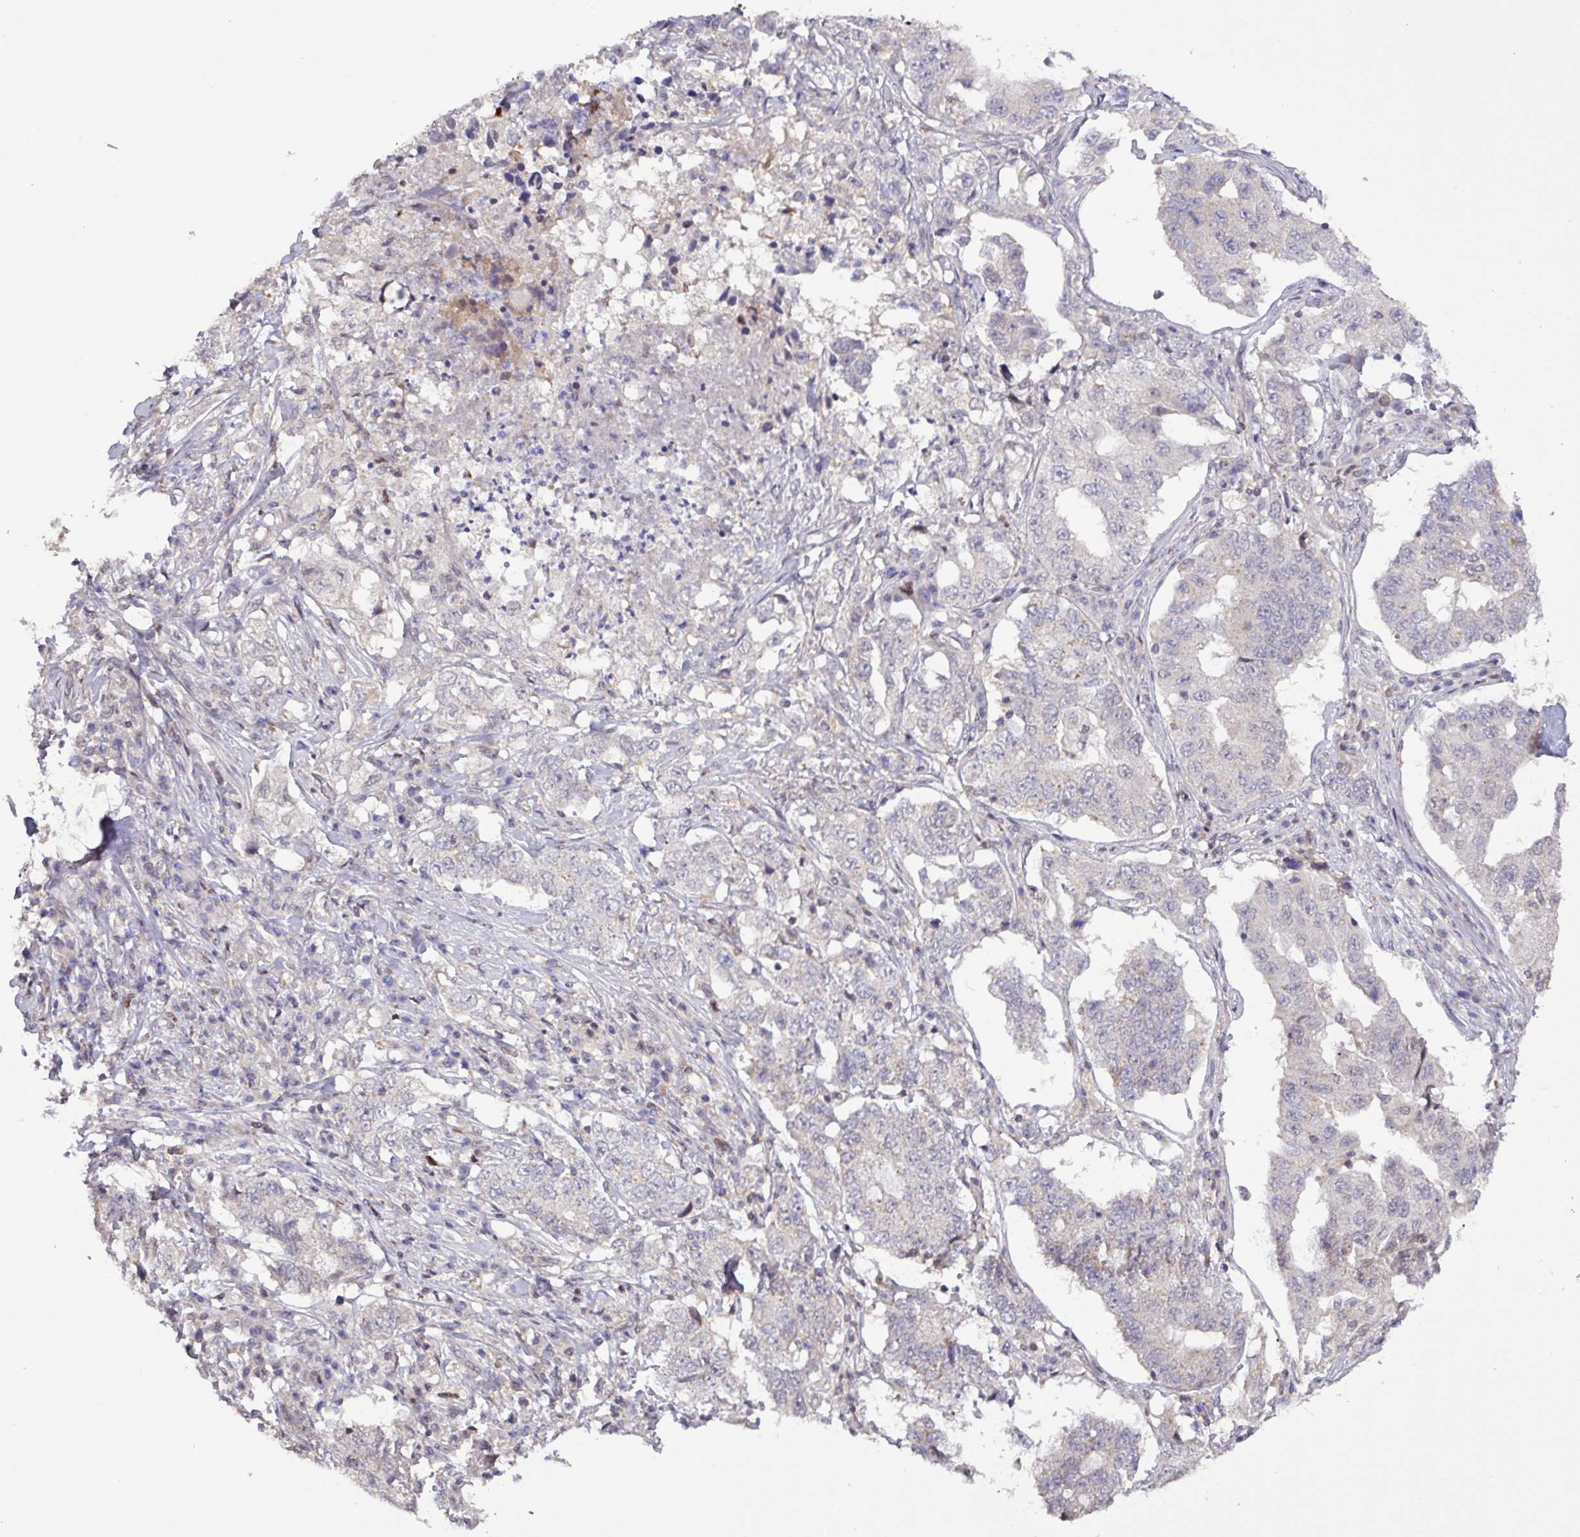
{"staining": {"intensity": "negative", "quantity": "none", "location": "none"}, "tissue": "lung cancer", "cell_type": "Tumor cells", "image_type": "cancer", "snomed": [{"axis": "morphology", "description": "Adenocarcinoma, NOS"}, {"axis": "topography", "description": "Lung"}], "caption": "High power microscopy histopathology image of an IHC image of lung cancer (adenocarcinoma), revealing no significant staining in tumor cells.", "gene": "RTL3", "patient": {"sex": "female", "age": 51}}